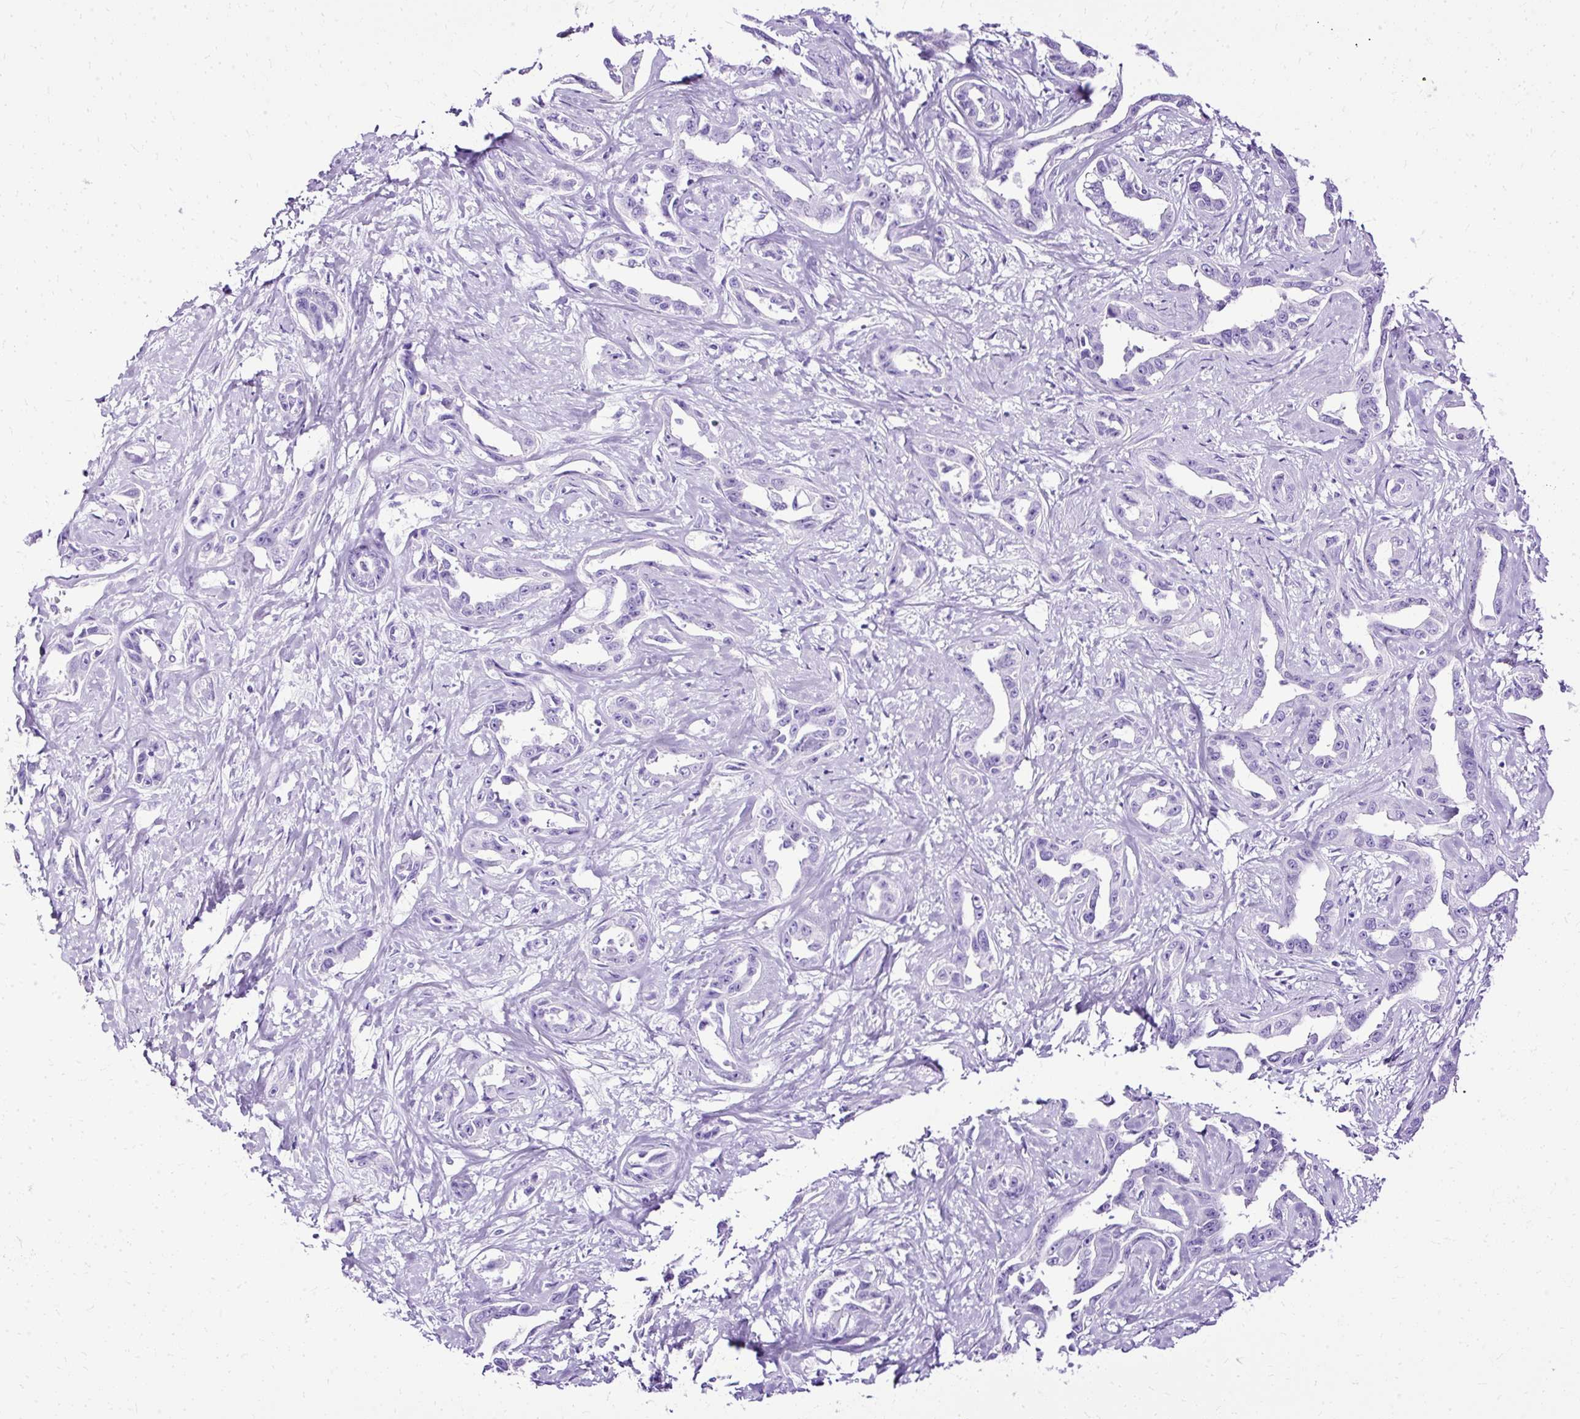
{"staining": {"intensity": "negative", "quantity": "none", "location": "none"}, "tissue": "liver cancer", "cell_type": "Tumor cells", "image_type": "cancer", "snomed": [{"axis": "morphology", "description": "Cholangiocarcinoma"}, {"axis": "topography", "description": "Liver"}], "caption": "Liver cholangiocarcinoma was stained to show a protein in brown. There is no significant staining in tumor cells.", "gene": "SLC8A2", "patient": {"sex": "male", "age": 59}}